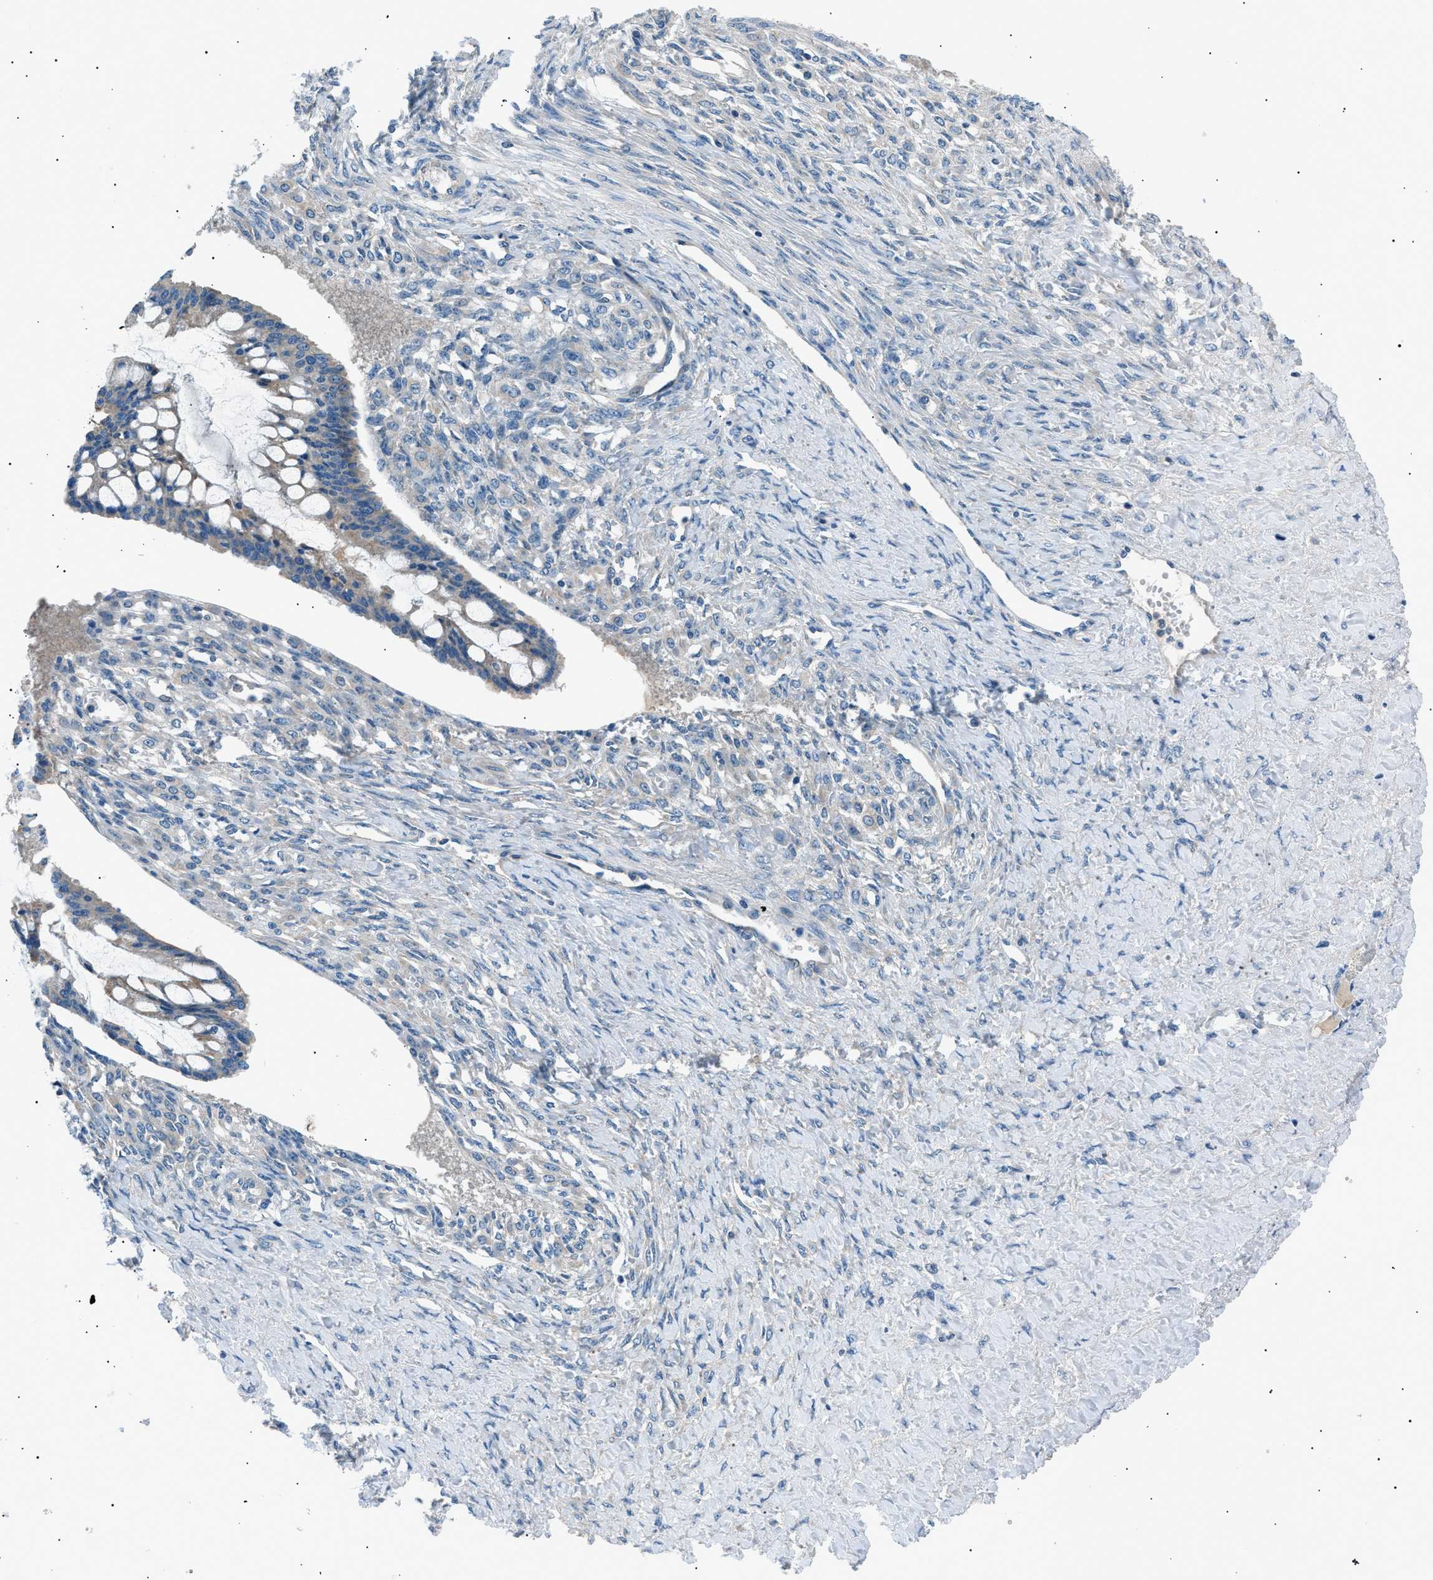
{"staining": {"intensity": "negative", "quantity": "none", "location": "none"}, "tissue": "ovarian cancer", "cell_type": "Tumor cells", "image_type": "cancer", "snomed": [{"axis": "morphology", "description": "Cystadenocarcinoma, mucinous, NOS"}, {"axis": "topography", "description": "Ovary"}], "caption": "Tumor cells are negative for brown protein staining in ovarian cancer. (DAB immunohistochemistry (IHC), high magnification).", "gene": "LRRC37B", "patient": {"sex": "female", "age": 73}}